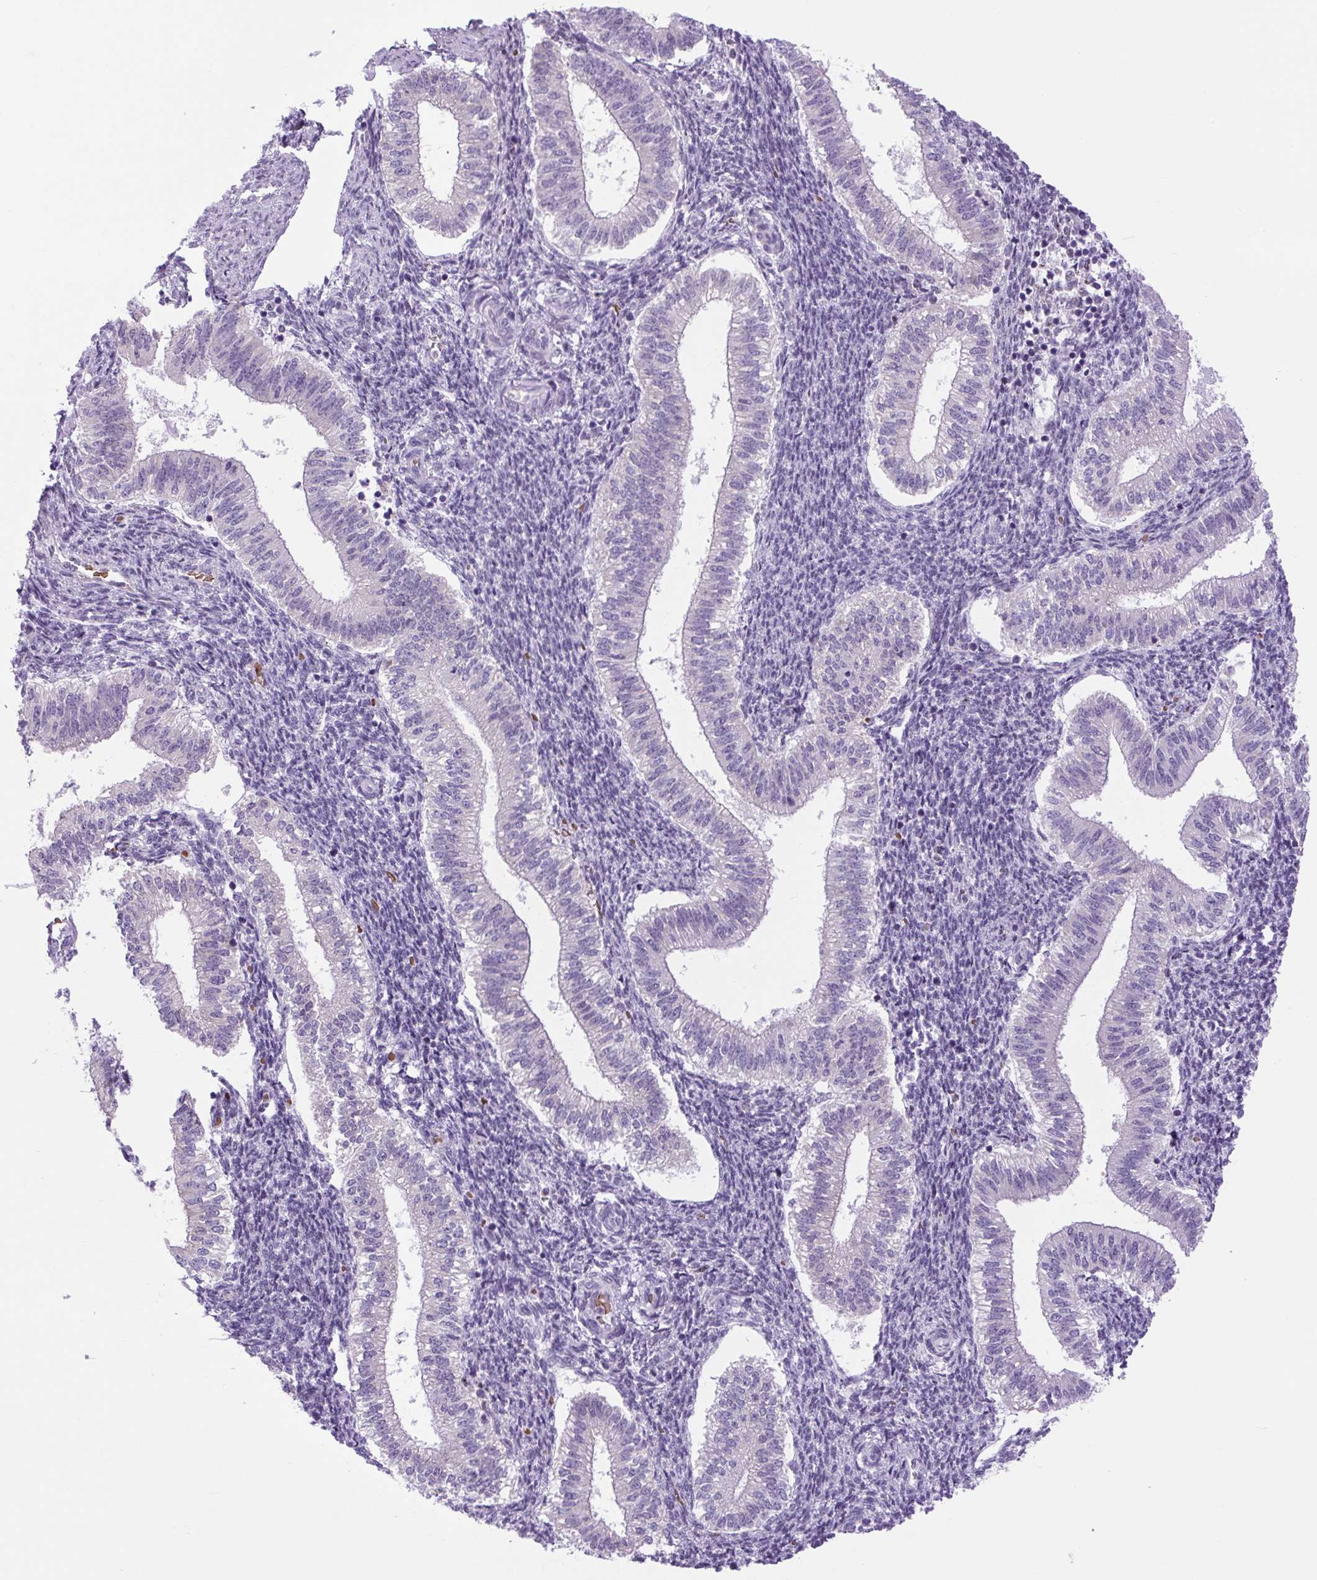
{"staining": {"intensity": "negative", "quantity": "none", "location": "none"}, "tissue": "endometrium", "cell_type": "Cells in endometrial stroma", "image_type": "normal", "snomed": [{"axis": "morphology", "description": "Normal tissue, NOS"}, {"axis": "topography", "description": "Endometrium"}], "caption": "Cells in endometrial stroma are negative for protein expression in benign human endometrium. (Immunohistochemistry (ihc), brightfield microscopy, high magnification).", "gene": "SCO2", "patient": {"sex": "female", "age": 25}}